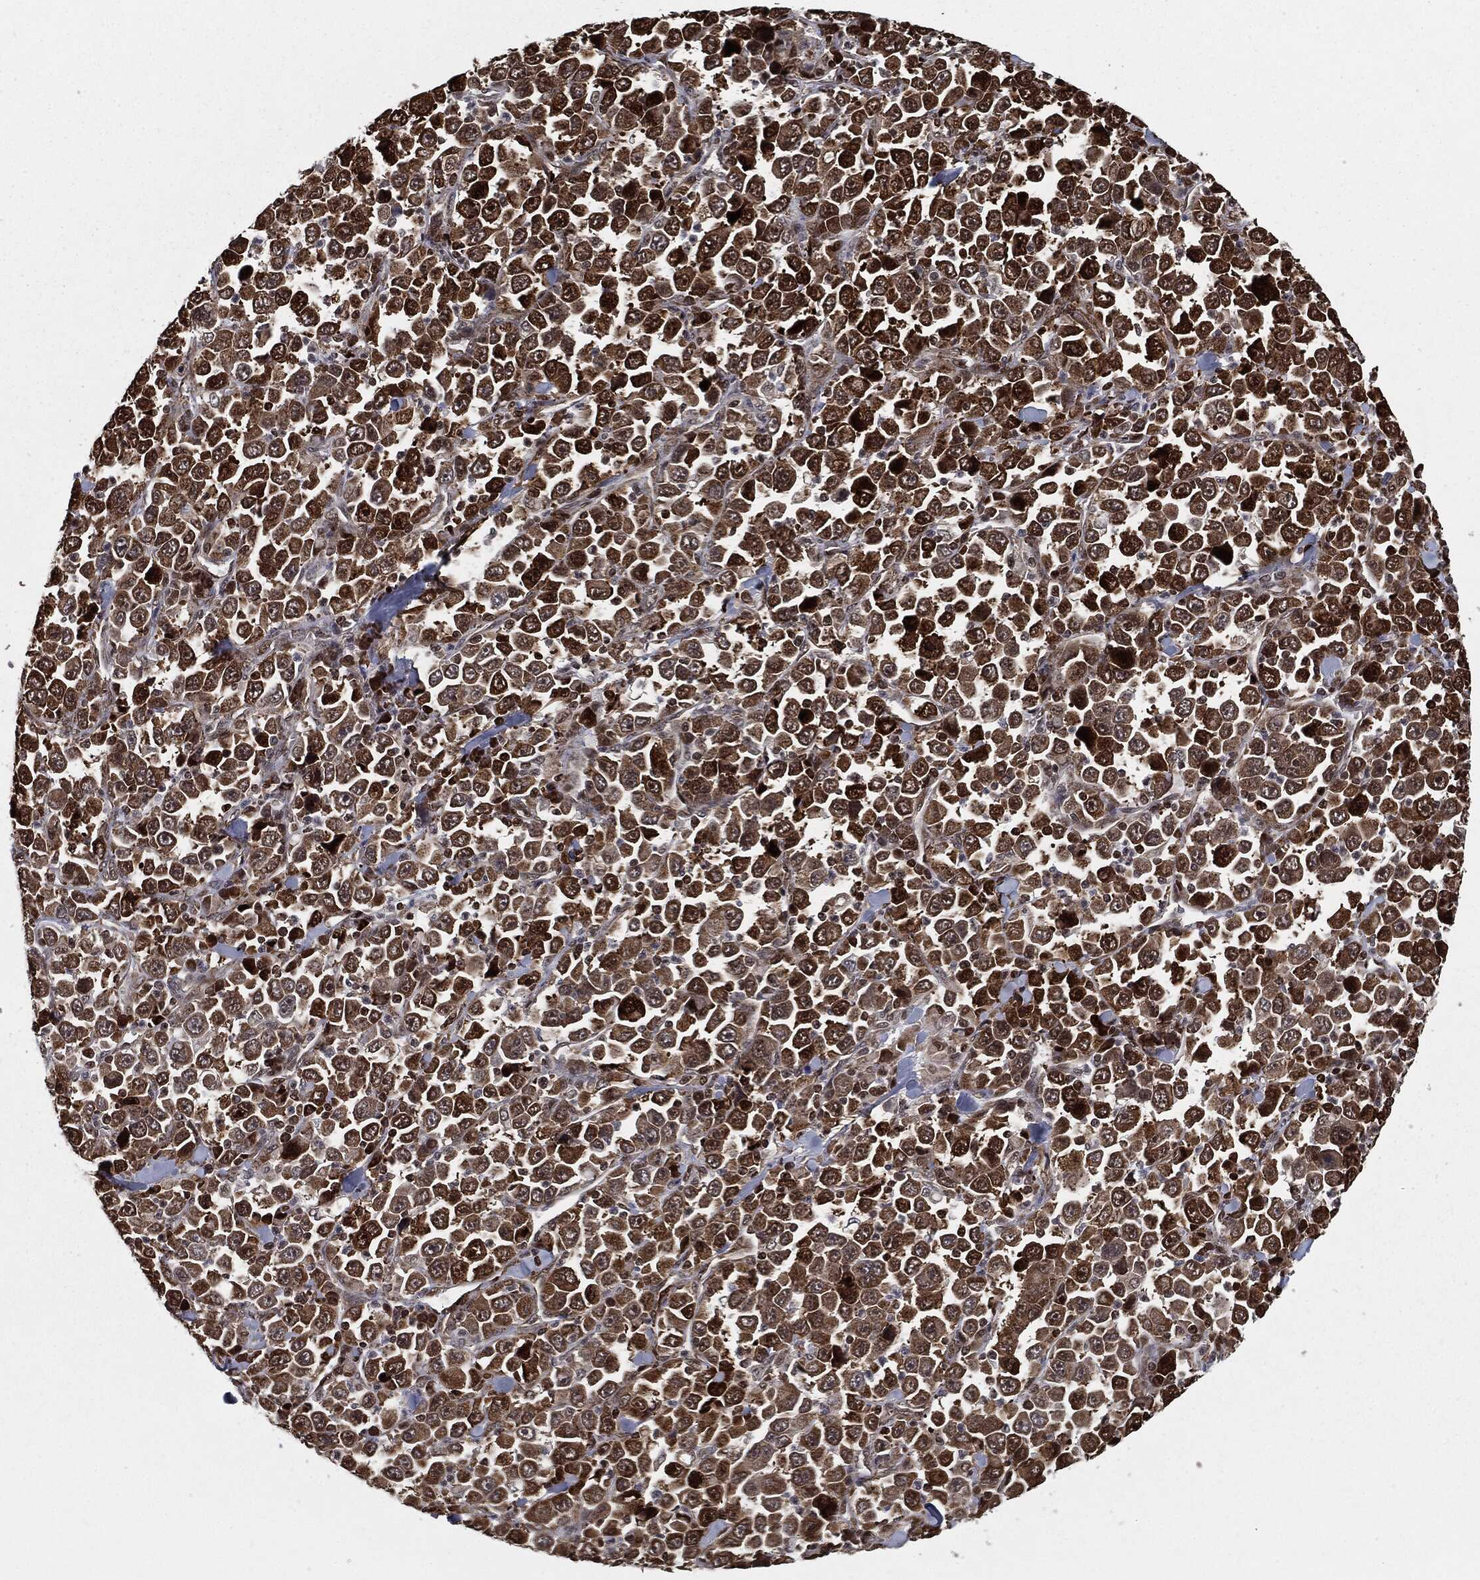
{"staining": {"intensity": "strong", "quantity": ">75%", "location": "cytoplasmic/membranous"}, "tissue": "stomach cancer", "cell_type": "Tumor cells", "image_type": "cancer", "snomed": [{"axis": "morphology", "description": "Normal tissue, NOS"}, {"axis": "morphology", "description": "Adenocarcinoma, NOS"}, {"axis": "topography", "description": "Stomach, upper"}, {"axis": "topography", "description": "Stomach"}], "caption": "IHC (DAB) staining of stomach cancer (adenocarcinoma) demonstrates strong cytoplasmic/membranous protein positivity in about >75% of tumor cells.", "gene": "CHCHD2", "patient": {"sex": "male", "age": 59}}